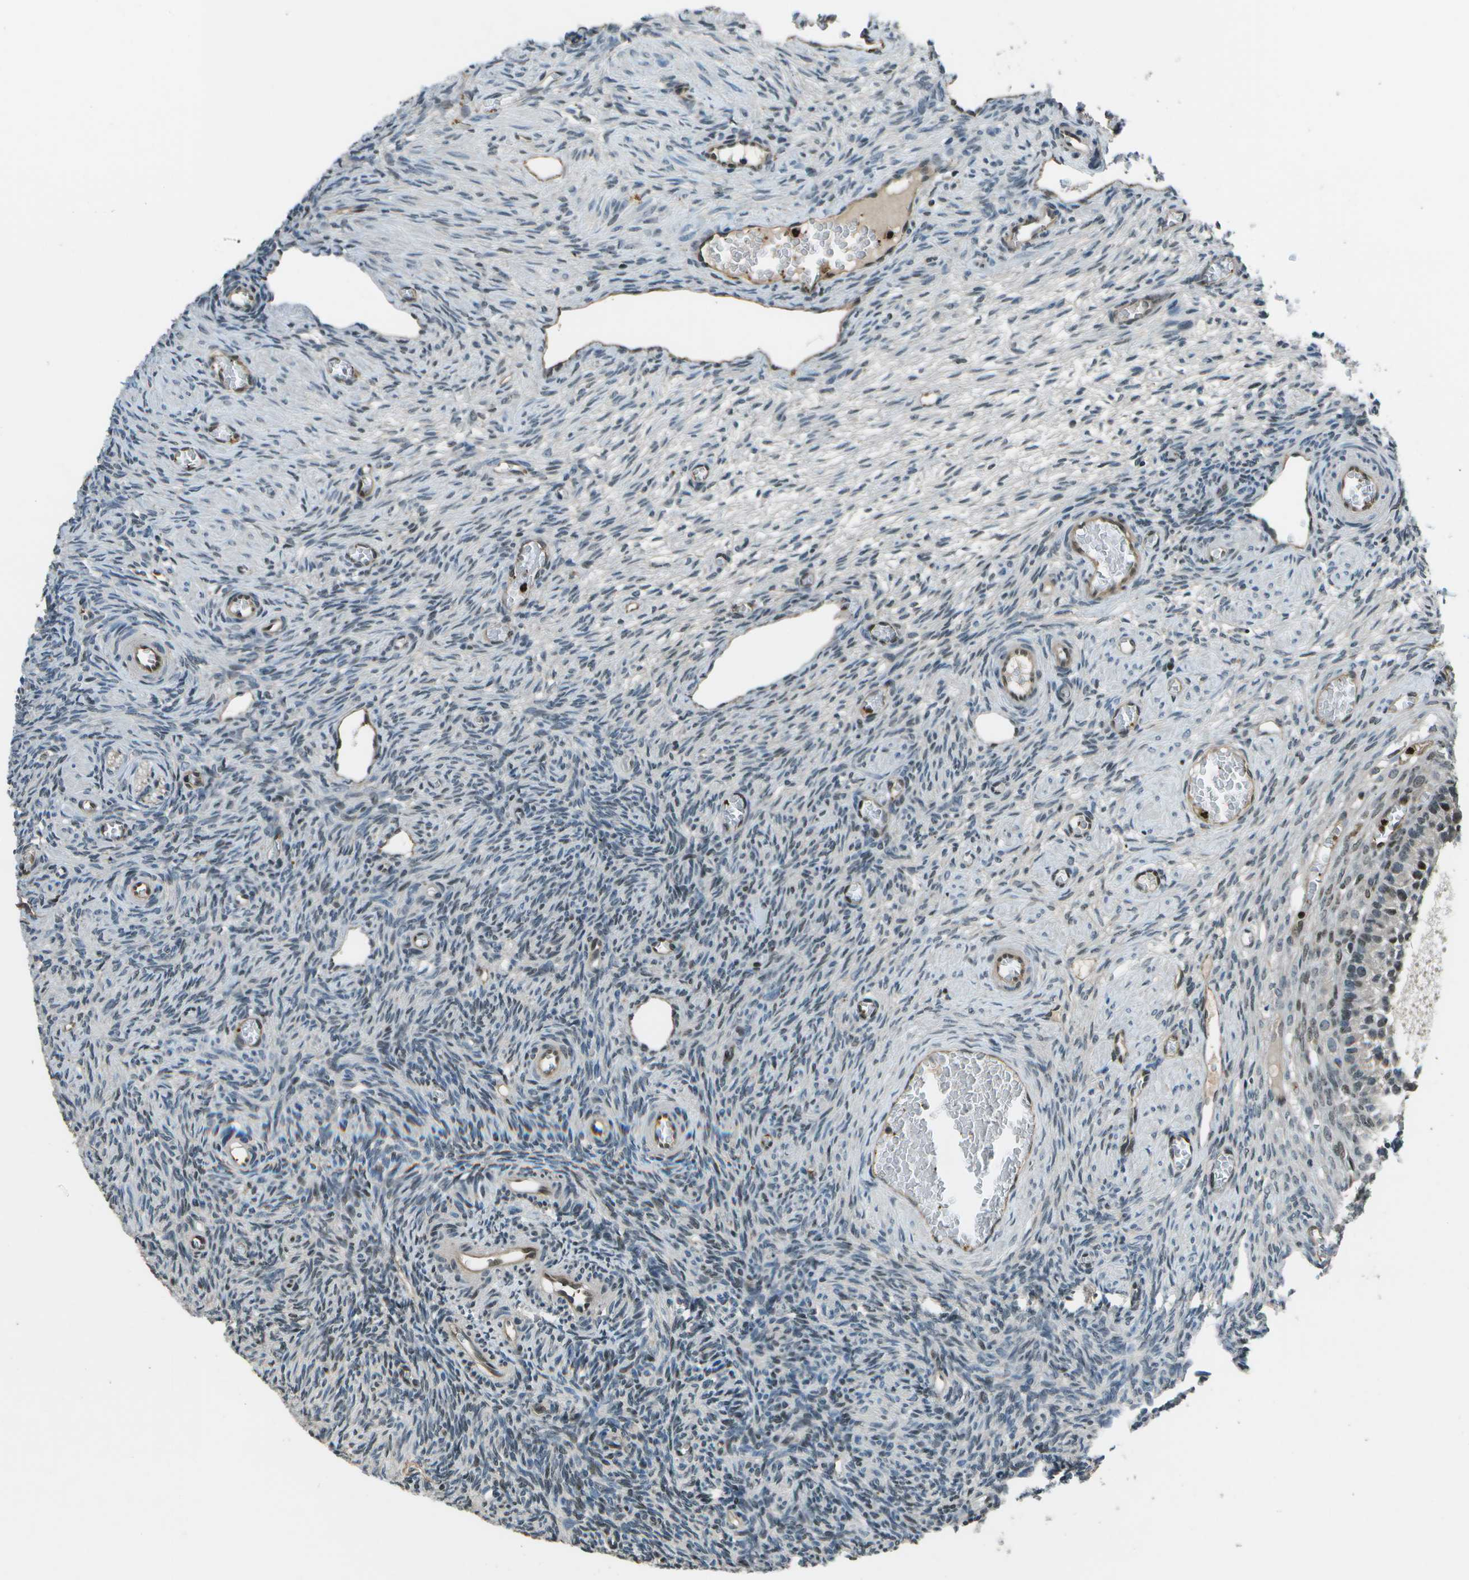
{"staining": {"intensity": "moderate", "quantity": "<25%", "location": "nuclear"}, "tissue": "ovary", "cell_type": "Follicle cells", "image_type": "normal", "snomed": [{"axis": "morphology", "description": "Normal tissue, NOS"}, {"axis": "topography", "description": "Ovary"}], "caption": "A micrograph of ovary stained for a protein exhibits moderate nuclear brown staining in follicle cells. (IHC, brightfield microscopy, high magnification).", "gene": "PDLIM1", "patient": {"sex": "female", "age": 27}}